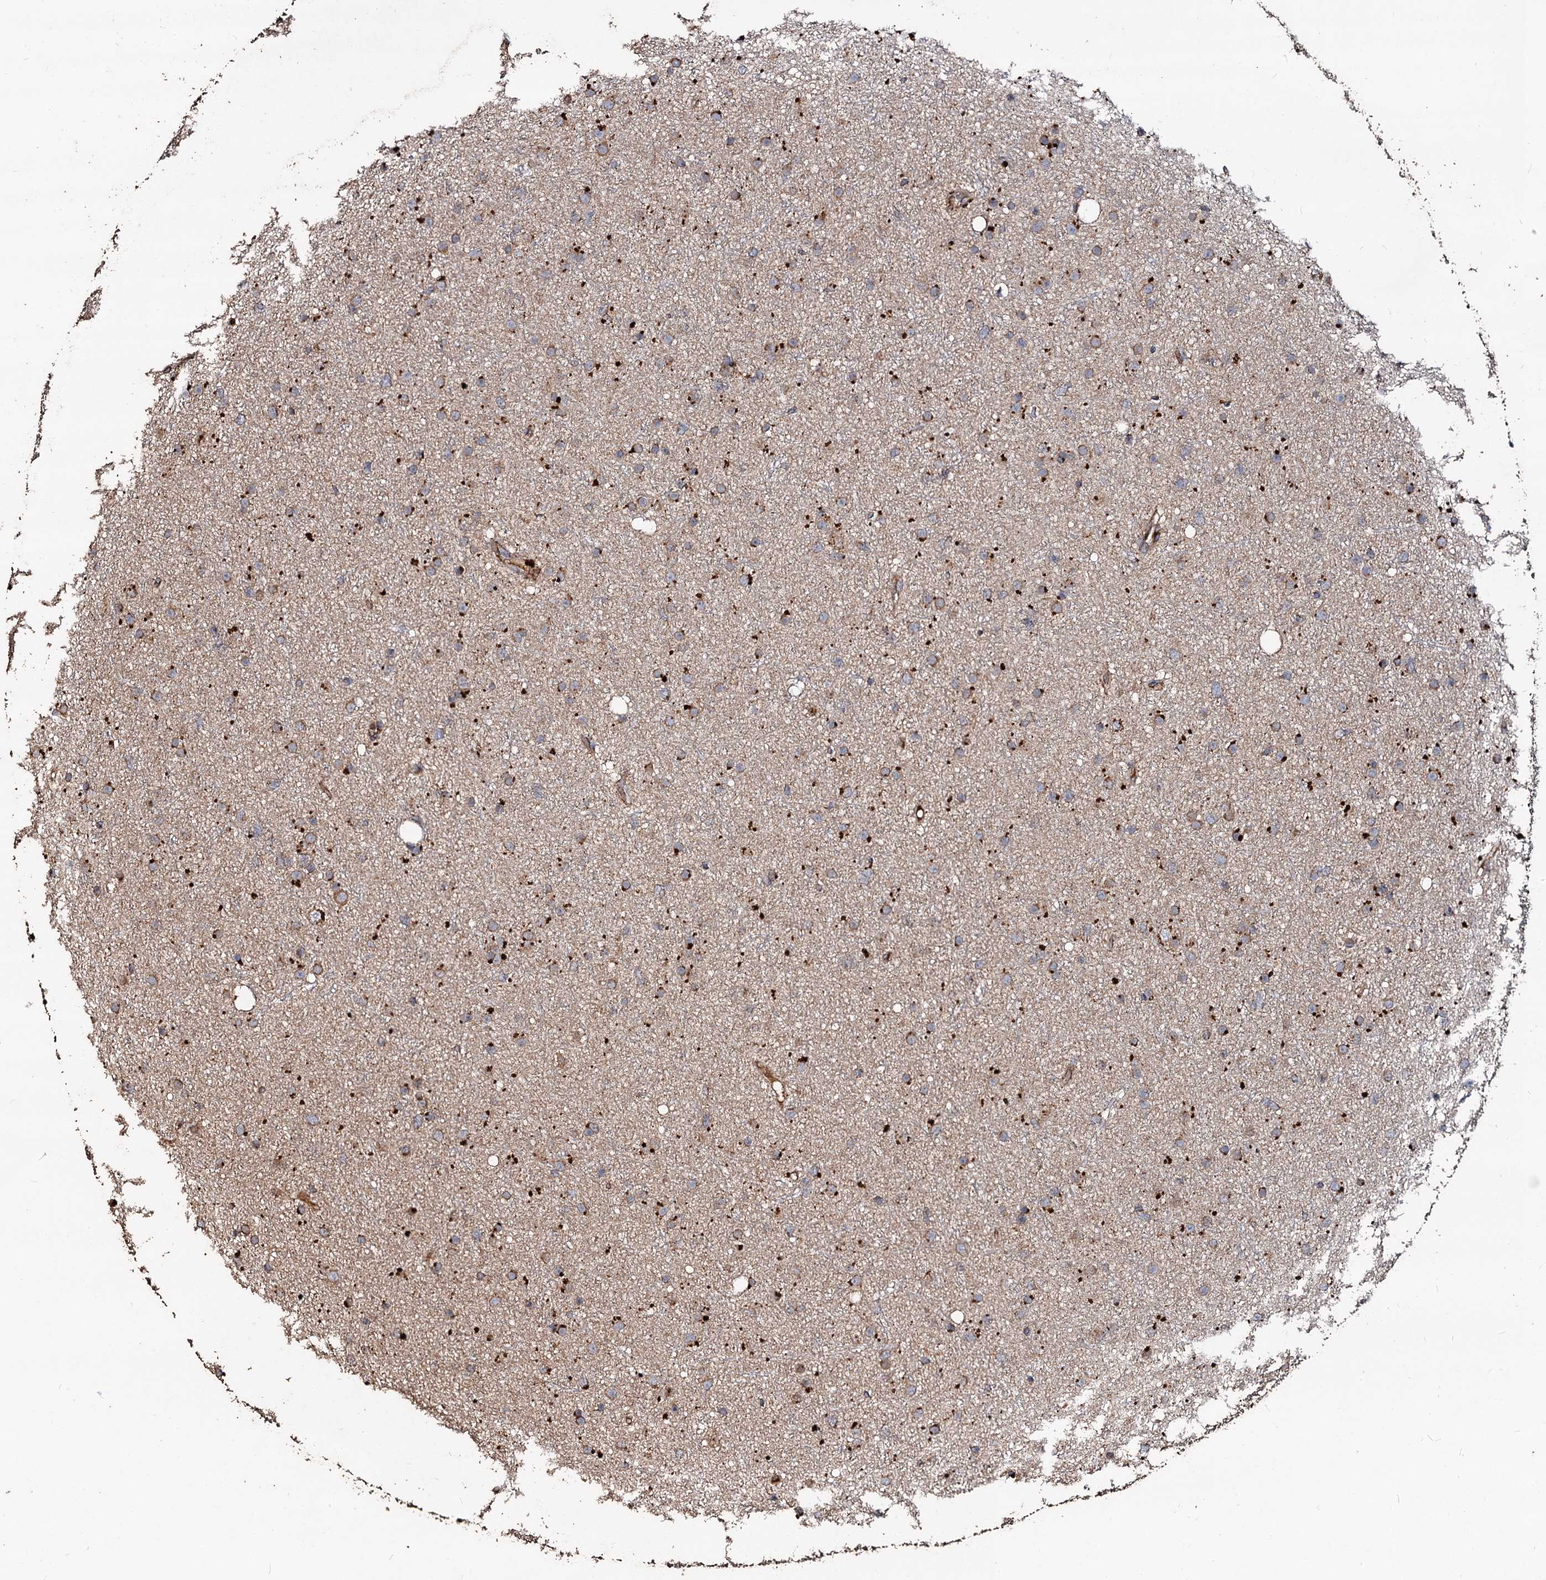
{"staining": {"intensity": "moderate", "quantity": ">75%", "location": "cytoplasmic/membranous"}, "tissue": "glioma", "cell_type": "Tumor cells", "image_type": "cancer", "snomed": [{"axis": "morphology", "description": "Glioma, malignant, Low grade"}, {"axis": "topography", "description": "Cerebral cortex"}], "caption": "The photomicrograph displays staining of glioma, revealing moderate cytoplasmic/membranous protein positivity (brown color) within tumor cells.", "gene": "NOTCH2NLA", "patient": {"sex": "female", "age": 39}}